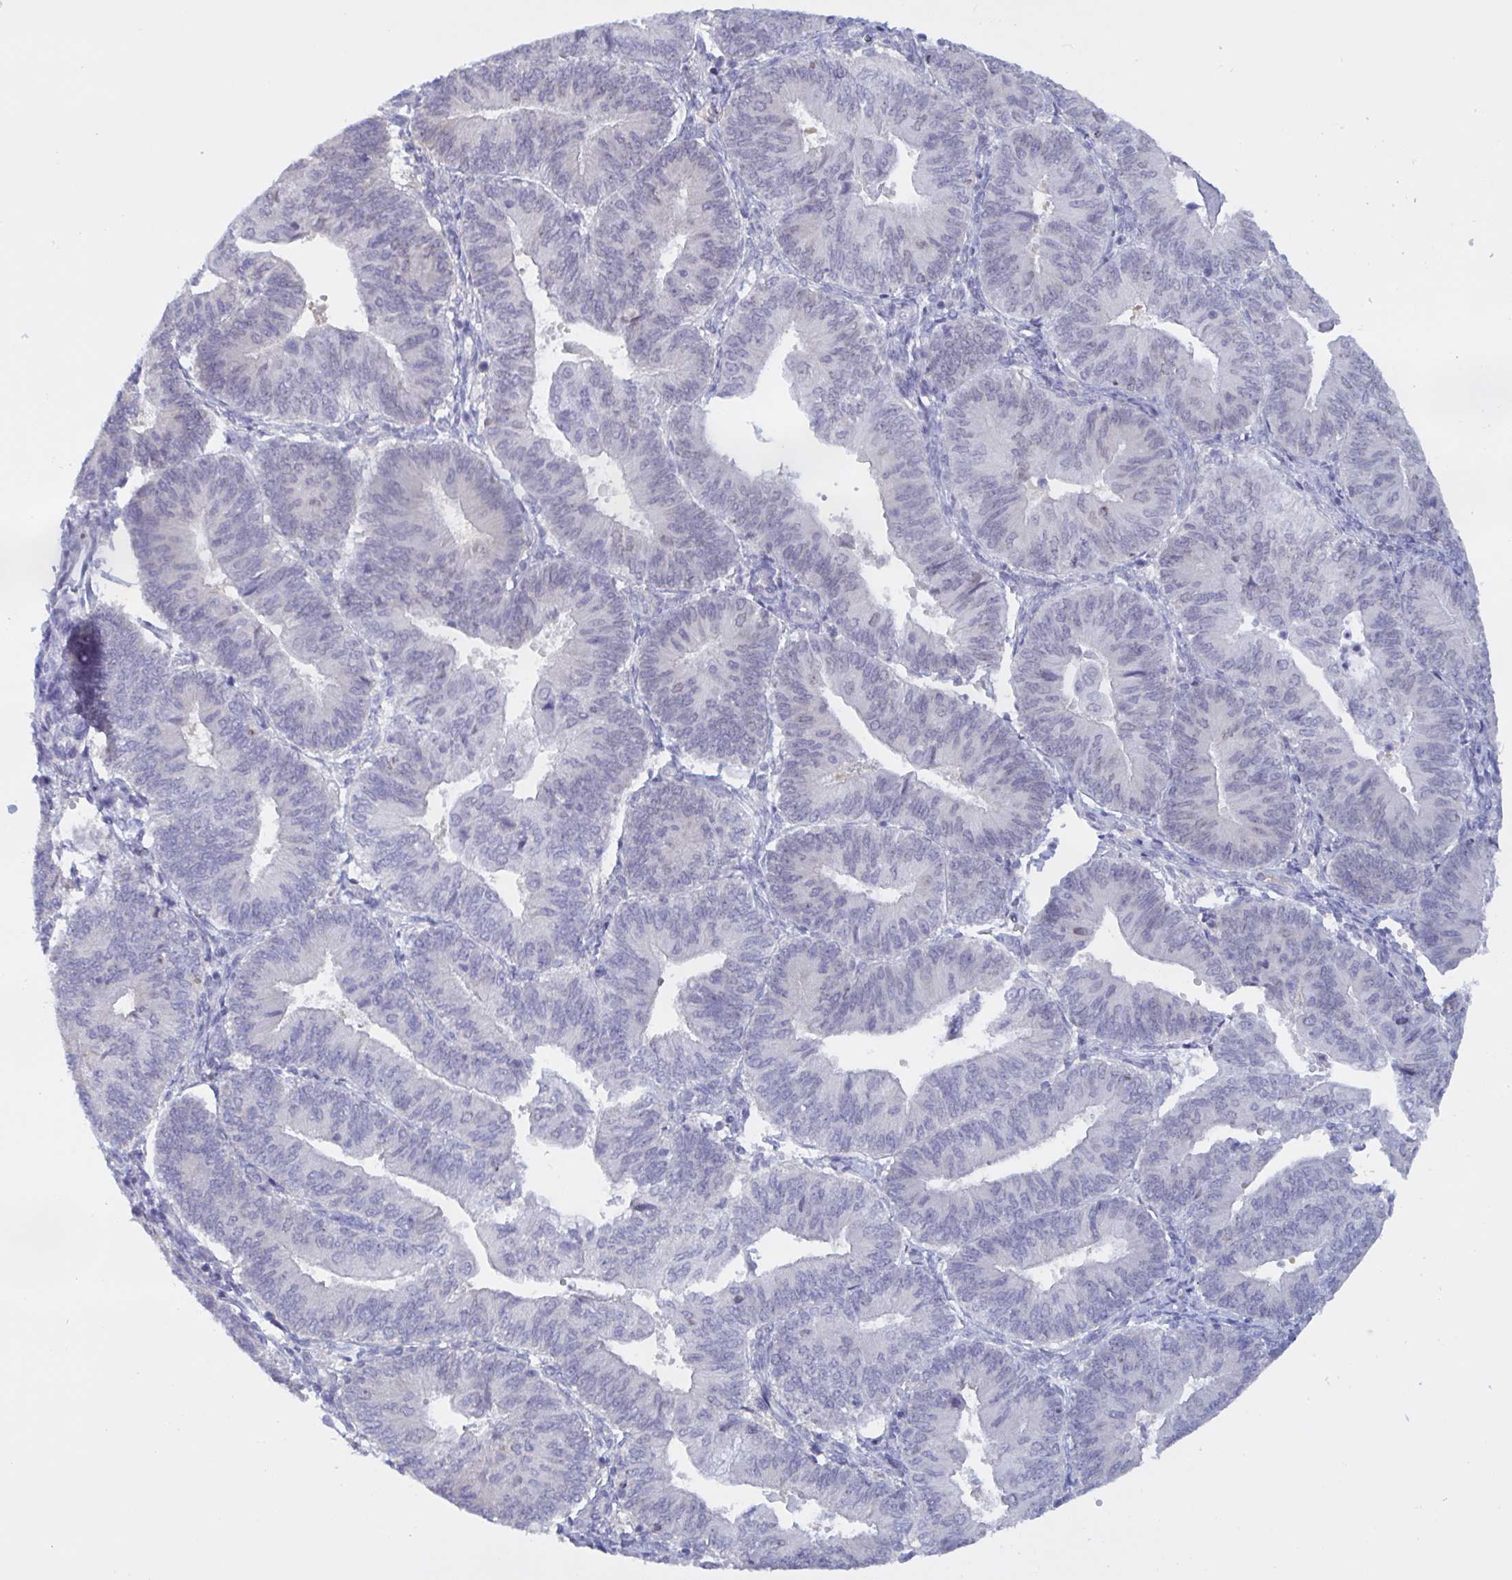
{"staining": {"intensity": "negative", "quantity": "none", "location": "none"}, "tissue": "endometrial cancer", "cell_type": "Tumor cells", "image_type": "cancer", "snomed": [{"axis": "morphology", "description": "Adenocarcinoma, NOS"}, {"axis": "topography", "description": "Endometrium"}], "caption": "This is a photomicrograph of immunohistochemistry (IHC) staining of endometrial adenocarcinoma, which shows no expression in tumor cells. (Stains: DAB (3,3'-diaminobenzidine) IHC with hematoxylin counter stain, Microscopy: brightfield microscopy at high magnification).", "gene": "SERPINB13", "patient": {"sex": "female", "age": 65}}